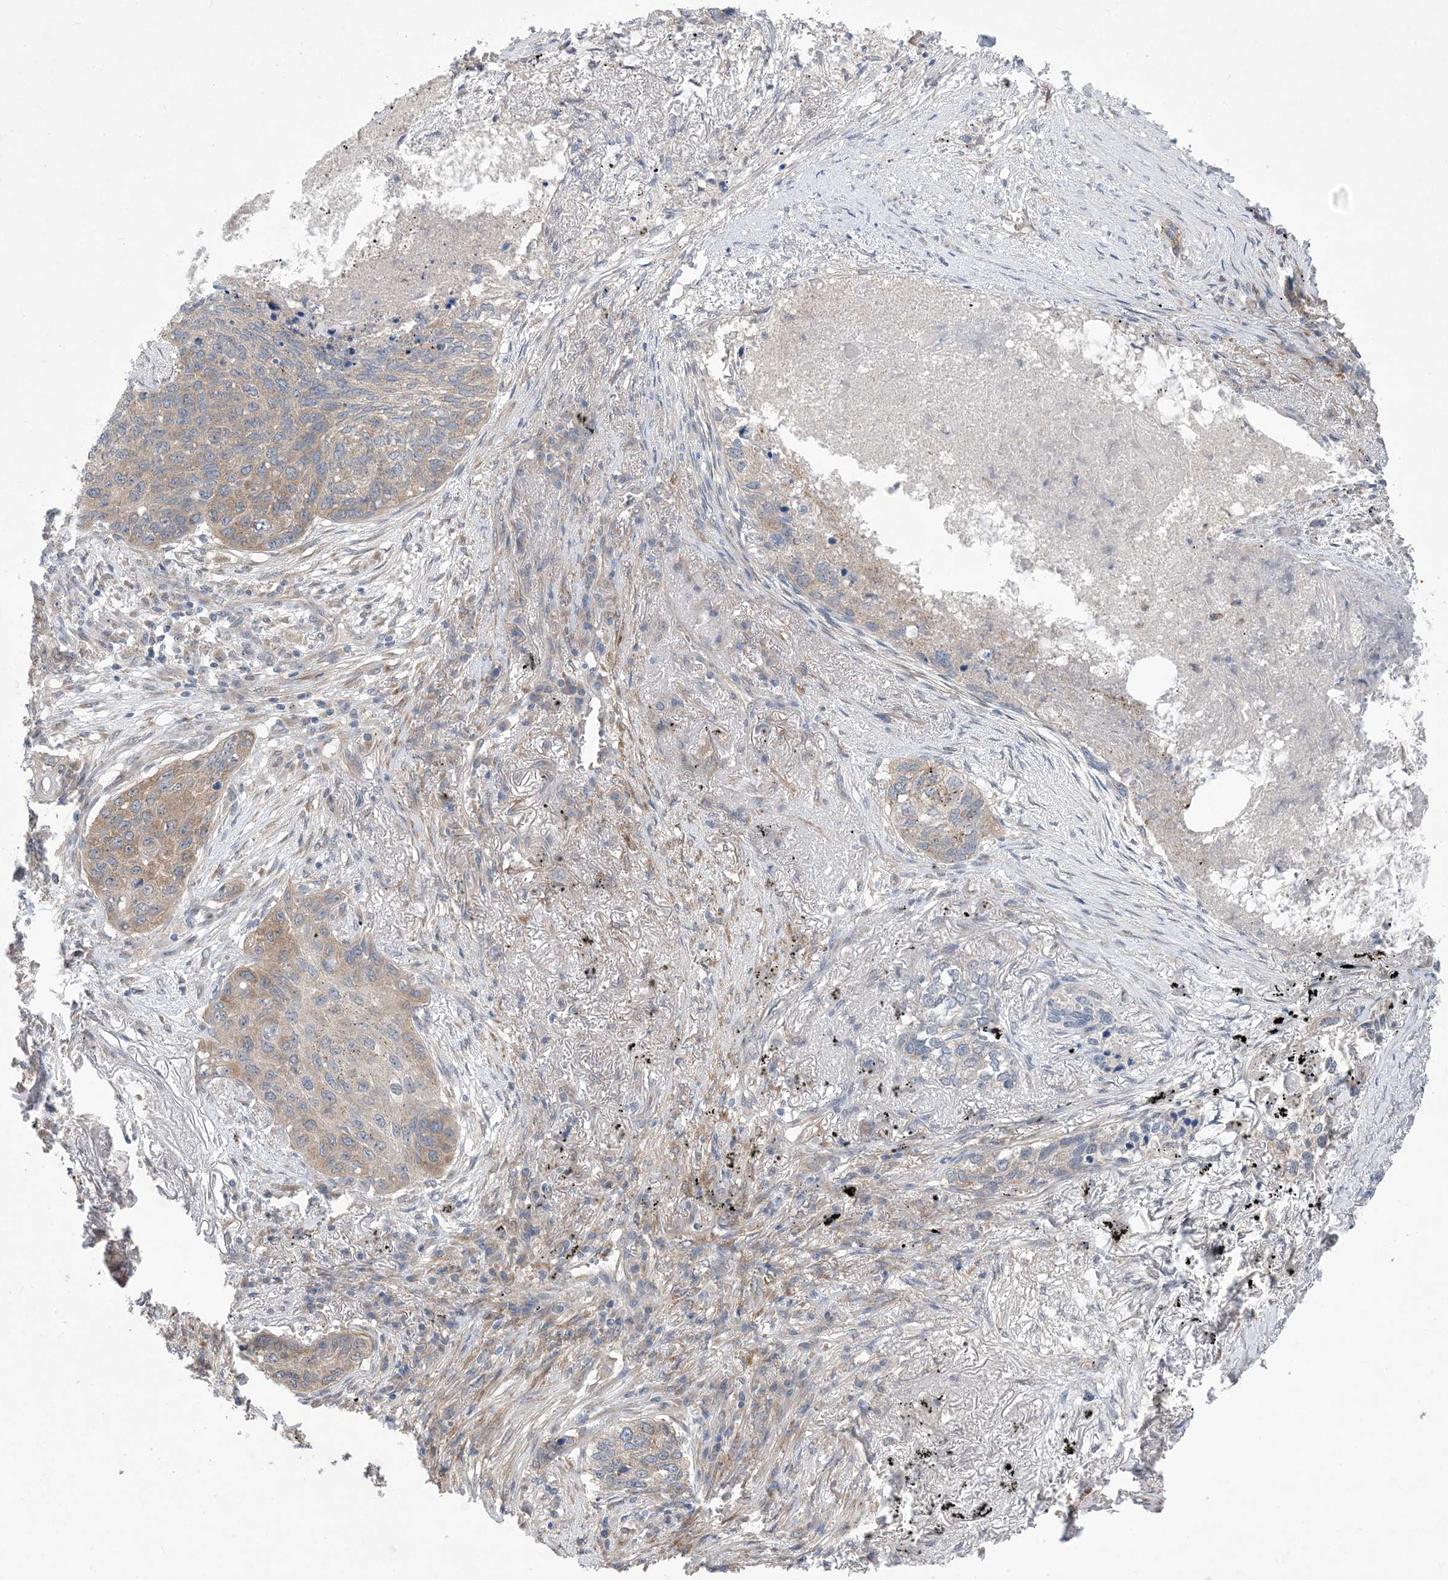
{"staining": {"intensity": "weak", "quantity": "<25%", "location": "cytoplasmic/membranous"}, "tissue": "lung cancer", "cell_type": "Tumor cells", "image_type": "cancer", "snomed": [{"axis": "morphology", "description": "Squamous cell carcinoma, NOS"}, {"axis": "topography", "description": "Lung"}], "caption": "Human lung squamous cell carcinoma stained for a protein using immunohistochemistry (IHC) reveals no expression in tumor cells.", "gene": "EHBP1", "patient": {"sex": "female", "age": 63}}